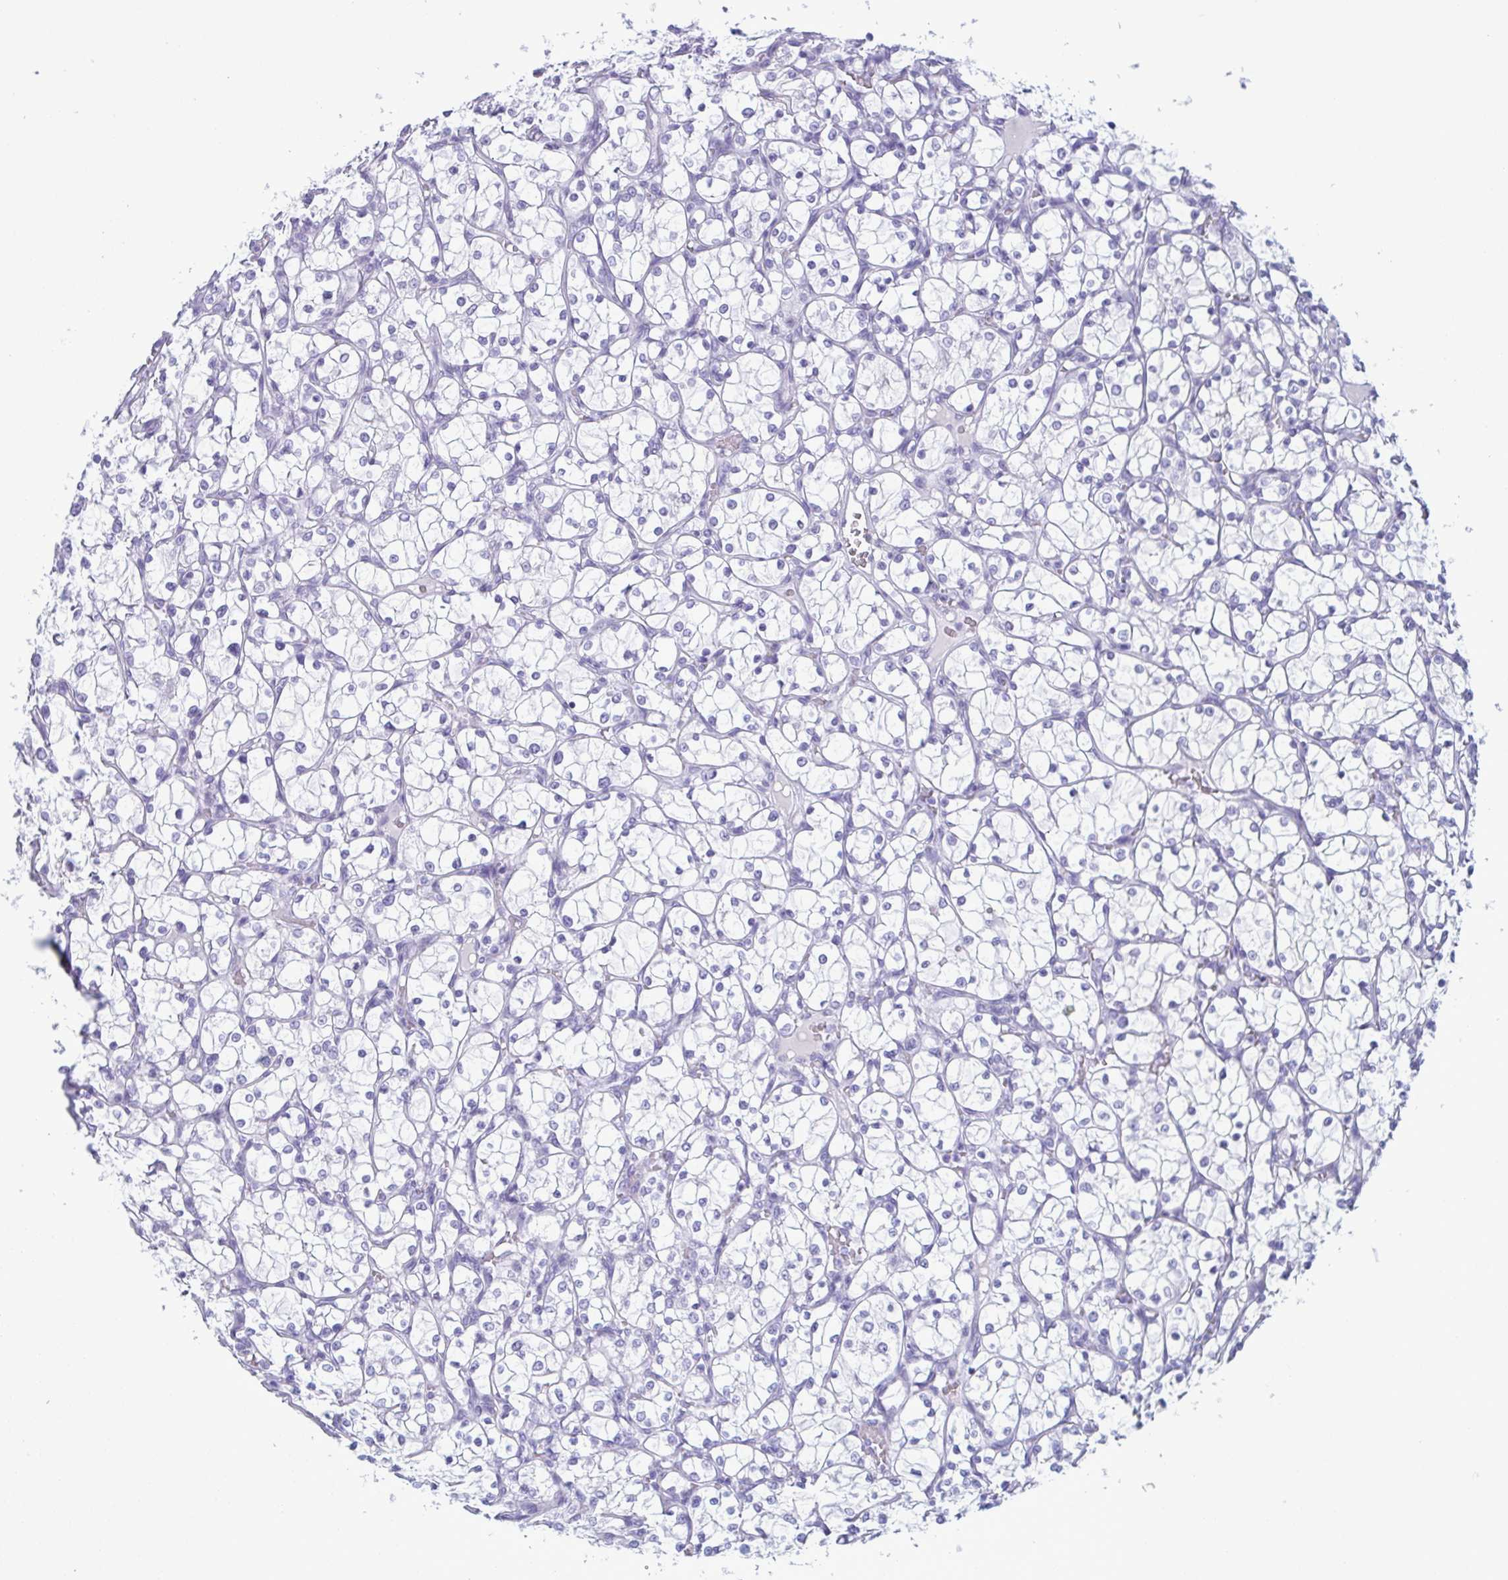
{"staining": {"intensity": "negative", "quantity": "none", "location": "none"}, "tissue": "renal cancer", "cell_type": "Tumor cells", "image_type": "cancer", "snomed": [{"axis": "morphology", "description": "Adenocarcinoma, NOS"}, {"axis": "topography", "description": "Kidney"}], "caption": "Tumor cells are negative for brown protein staining in renal cancer.", "gene": "LTF", "patient": {"sex": "female", "age": 69}}